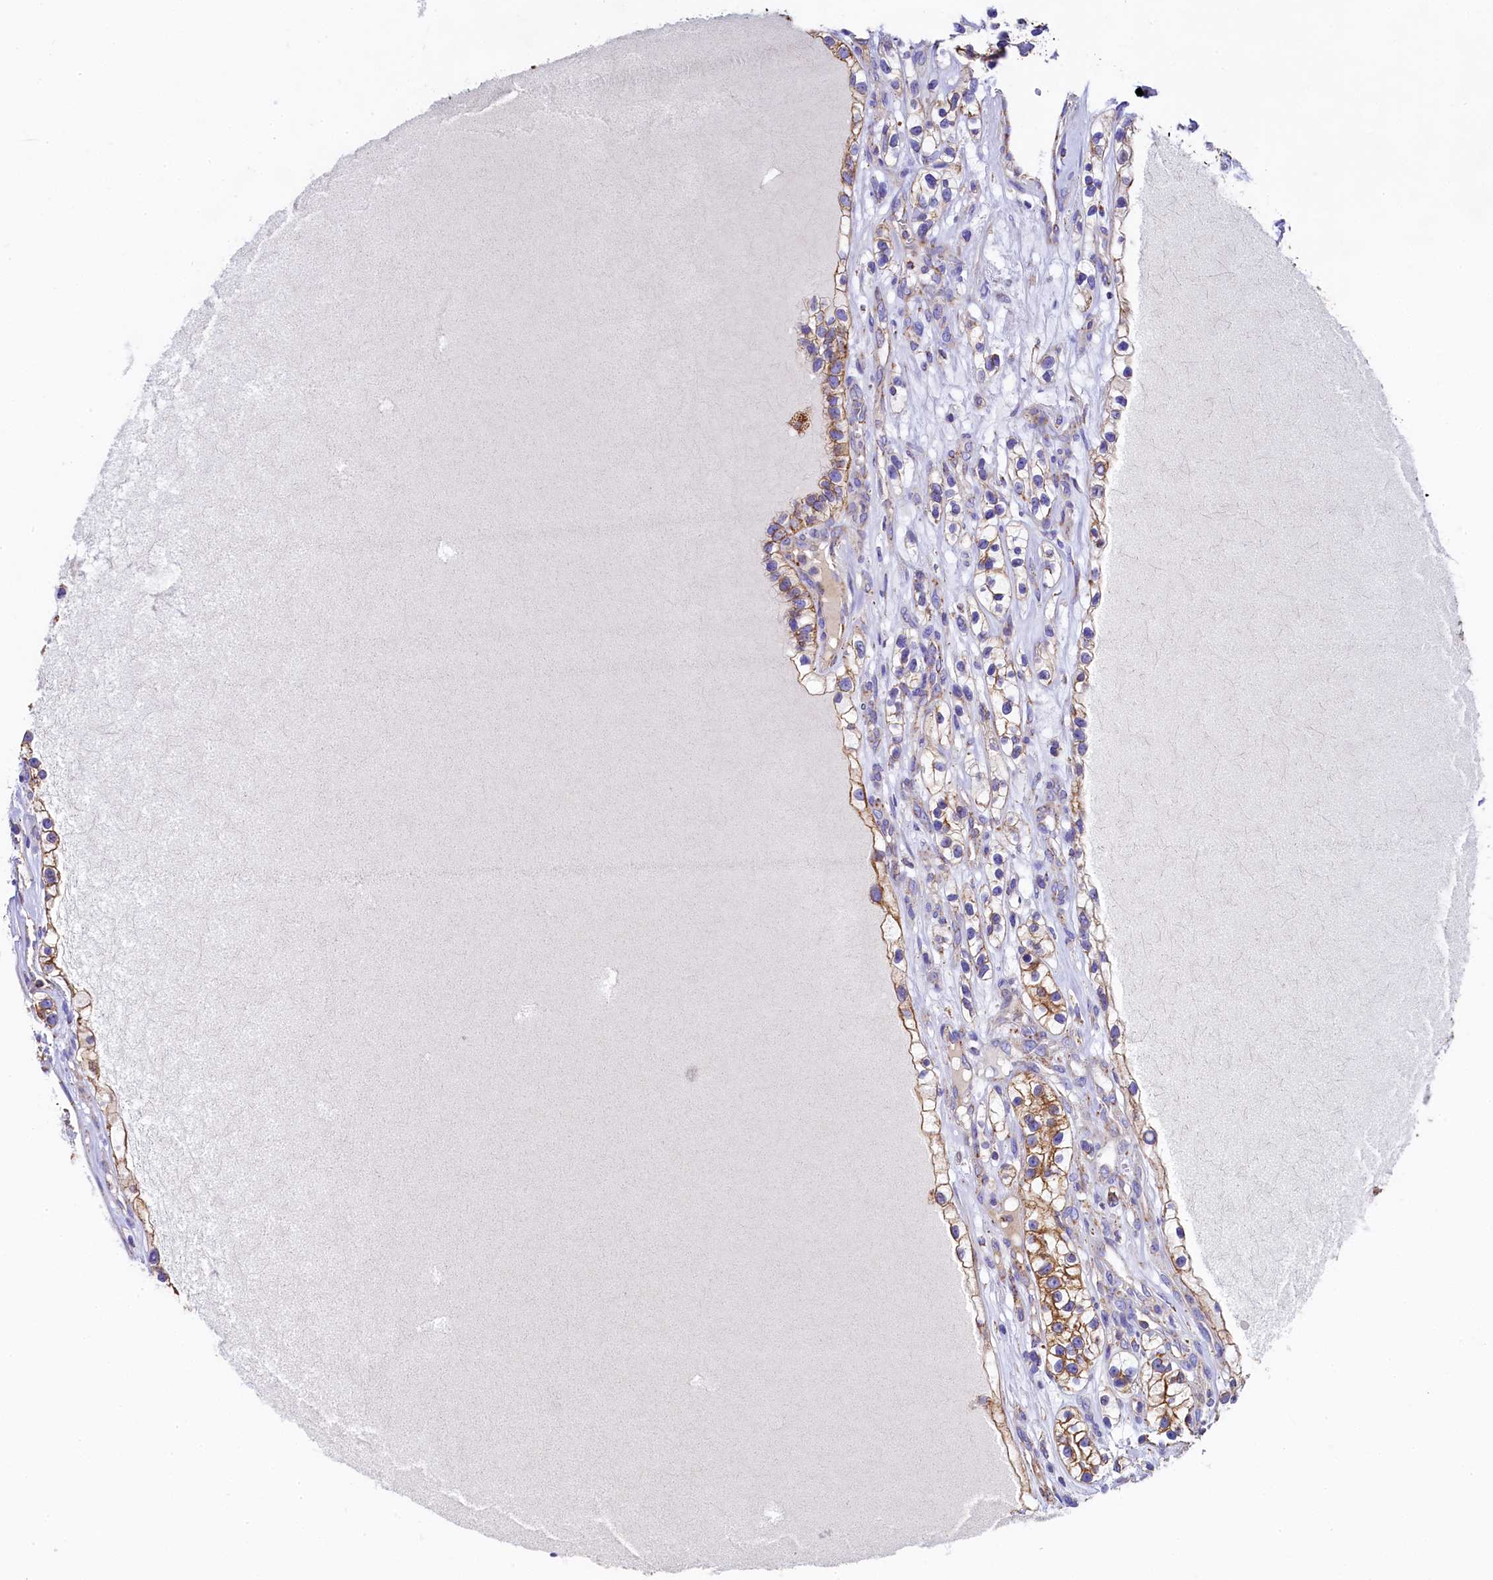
{"staining": {"intensity": "moderate", "quantity": ">75%", "location": "cytoplasmic/membranous"}, "tissue": "renal cancer", "cell_type": "Tumor cells", "image_type": "cancer", "snomed": [{"axis": "morphology", "description": "Adenocarcinoma, NOS"}, {"axis": "topography", "description": "Kidney"}], "caption": "IHC (DAB) staining of renal cancer (adenocarcinoma) demonstrates moderate cytoplasmic/membranous protein staining in about >75% of tumor cells. (Stains: DAB (3,3'-diaminobenzidine) in brown, nuclei in blue, Microscopy: brightfield microscopy at high magnification).", "gene": "CLYBL", "patient": {"sex": "female", "age": 57}}